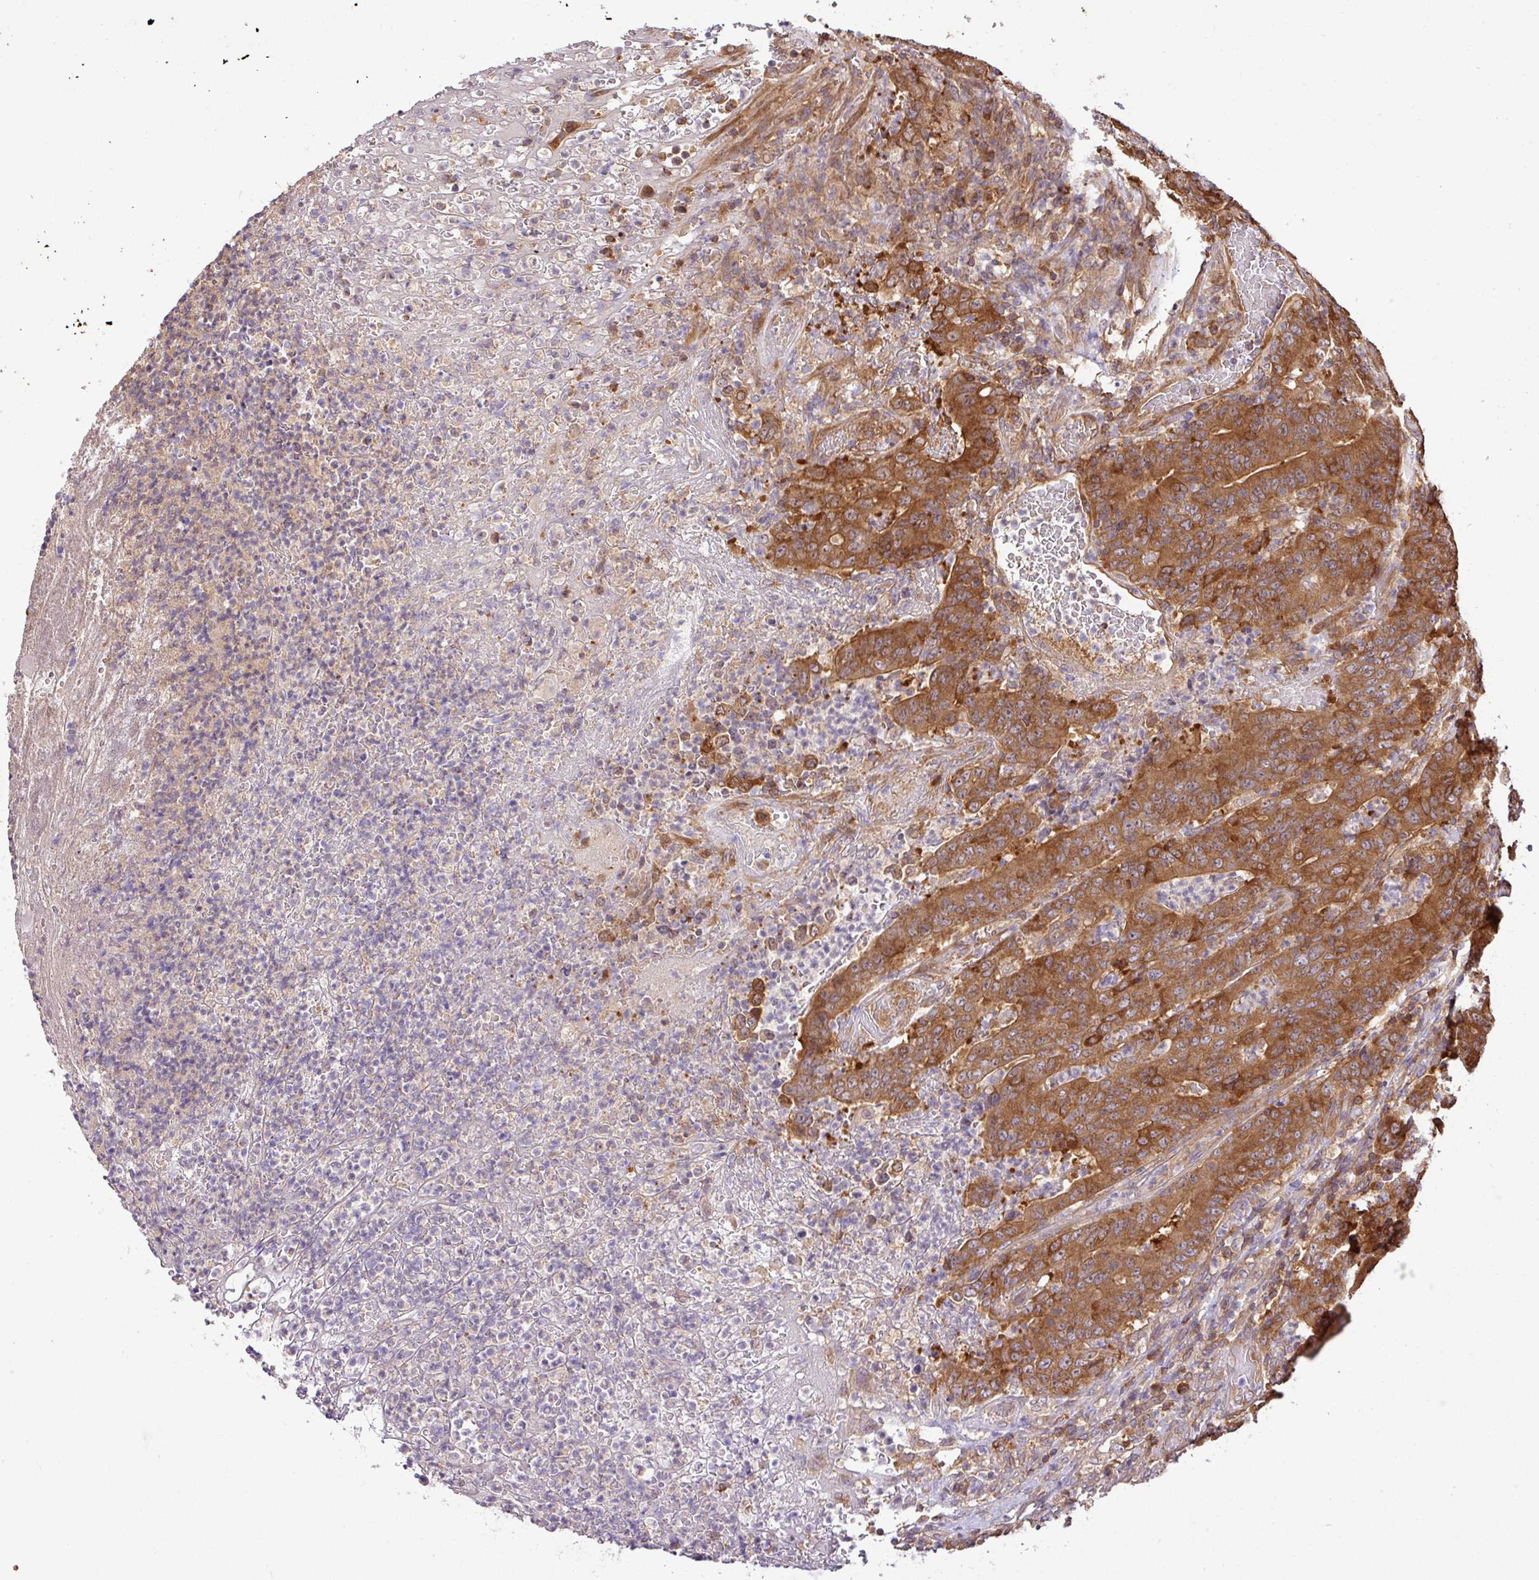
{"staining": {"intensity": "strong", "quantity": ">75%", "location": "cytoplasmic/membranous"}, "tissue": "colorectal cancer", "cell_type": "Tumor cells", "image_type": "cancer", "snomed": [{"axis": "morphology", "description": "Adenocarcinoma, NOS"}, {"axis": "topography", "description": "Colon"}], "caption": "Tumor cells show strong cytoplasmic/membranous positivity in approximately >75% of cells in colorectal adenocarcinoma.", "gene": "GSPT1", "patient": {"sex": "female", "age": 75}}